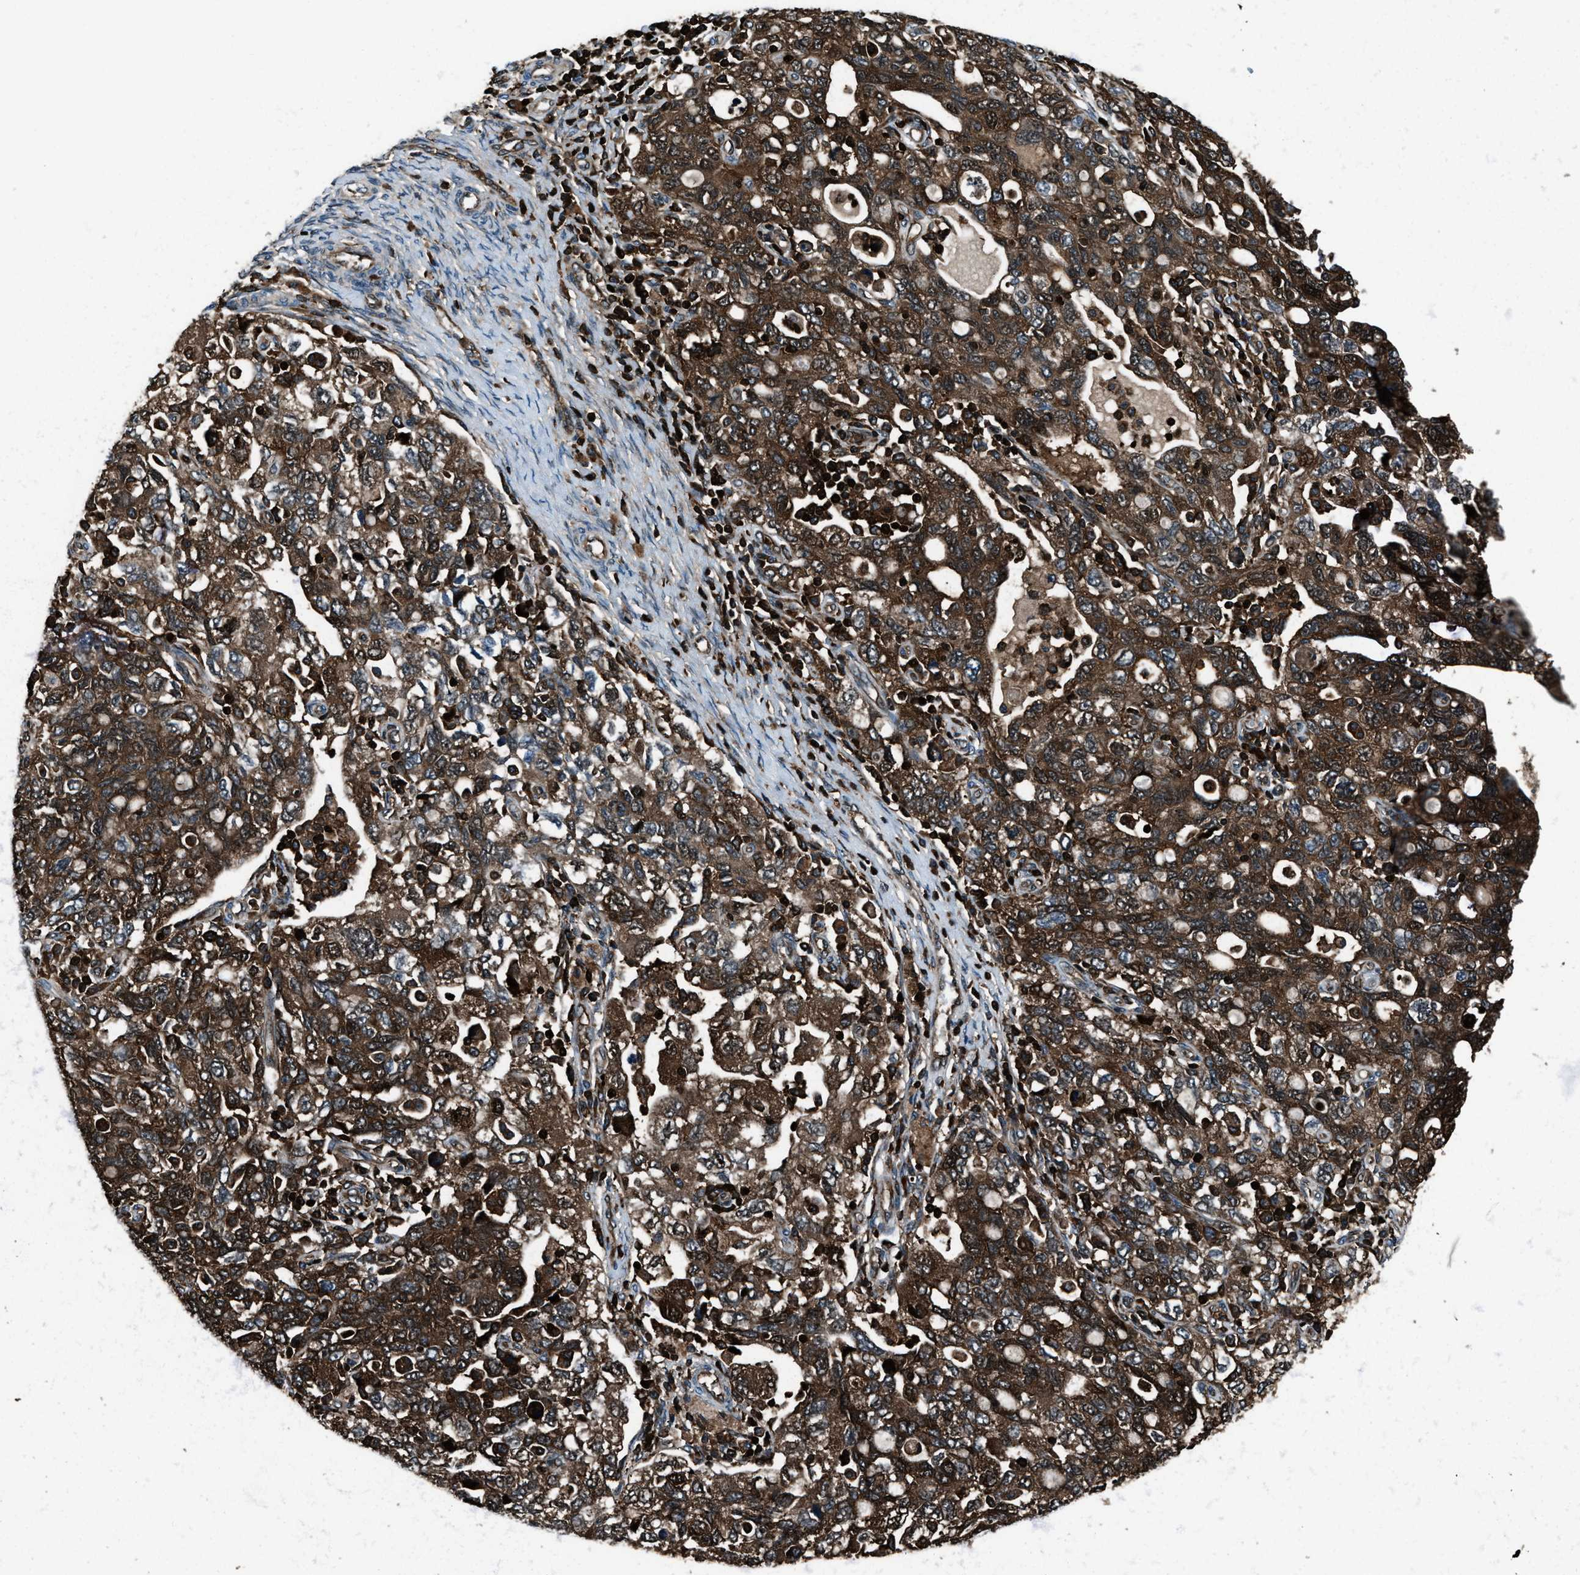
{"staining": {"intensity": "strong", "quantity": ">75%", "location": "cytoplasmic/membranous,nuclear"}, "tissue": "ovarian cancer", "cell_type": "Tumor cells", "image_type": "cancer", "snomed": [{"axis": "morphology", "description": "Carcinoma, NOS"}, {"axis": "morphology", "description": "Cystadenocarcinoma, serous, NOS"}, {"axis": "topography", "description": "Ovary"}], "caption": "Ovarian cancer stained for a protein exhibits strong cytoplasmic/membranous and nuclear positivity in tumor cells. (DAB (3,3'-diaminobenzidine) = brown stain, brightfield microscopy at high magnification).", "gene": "SNX30", "patient": {"sex": "female", "age": 69}}